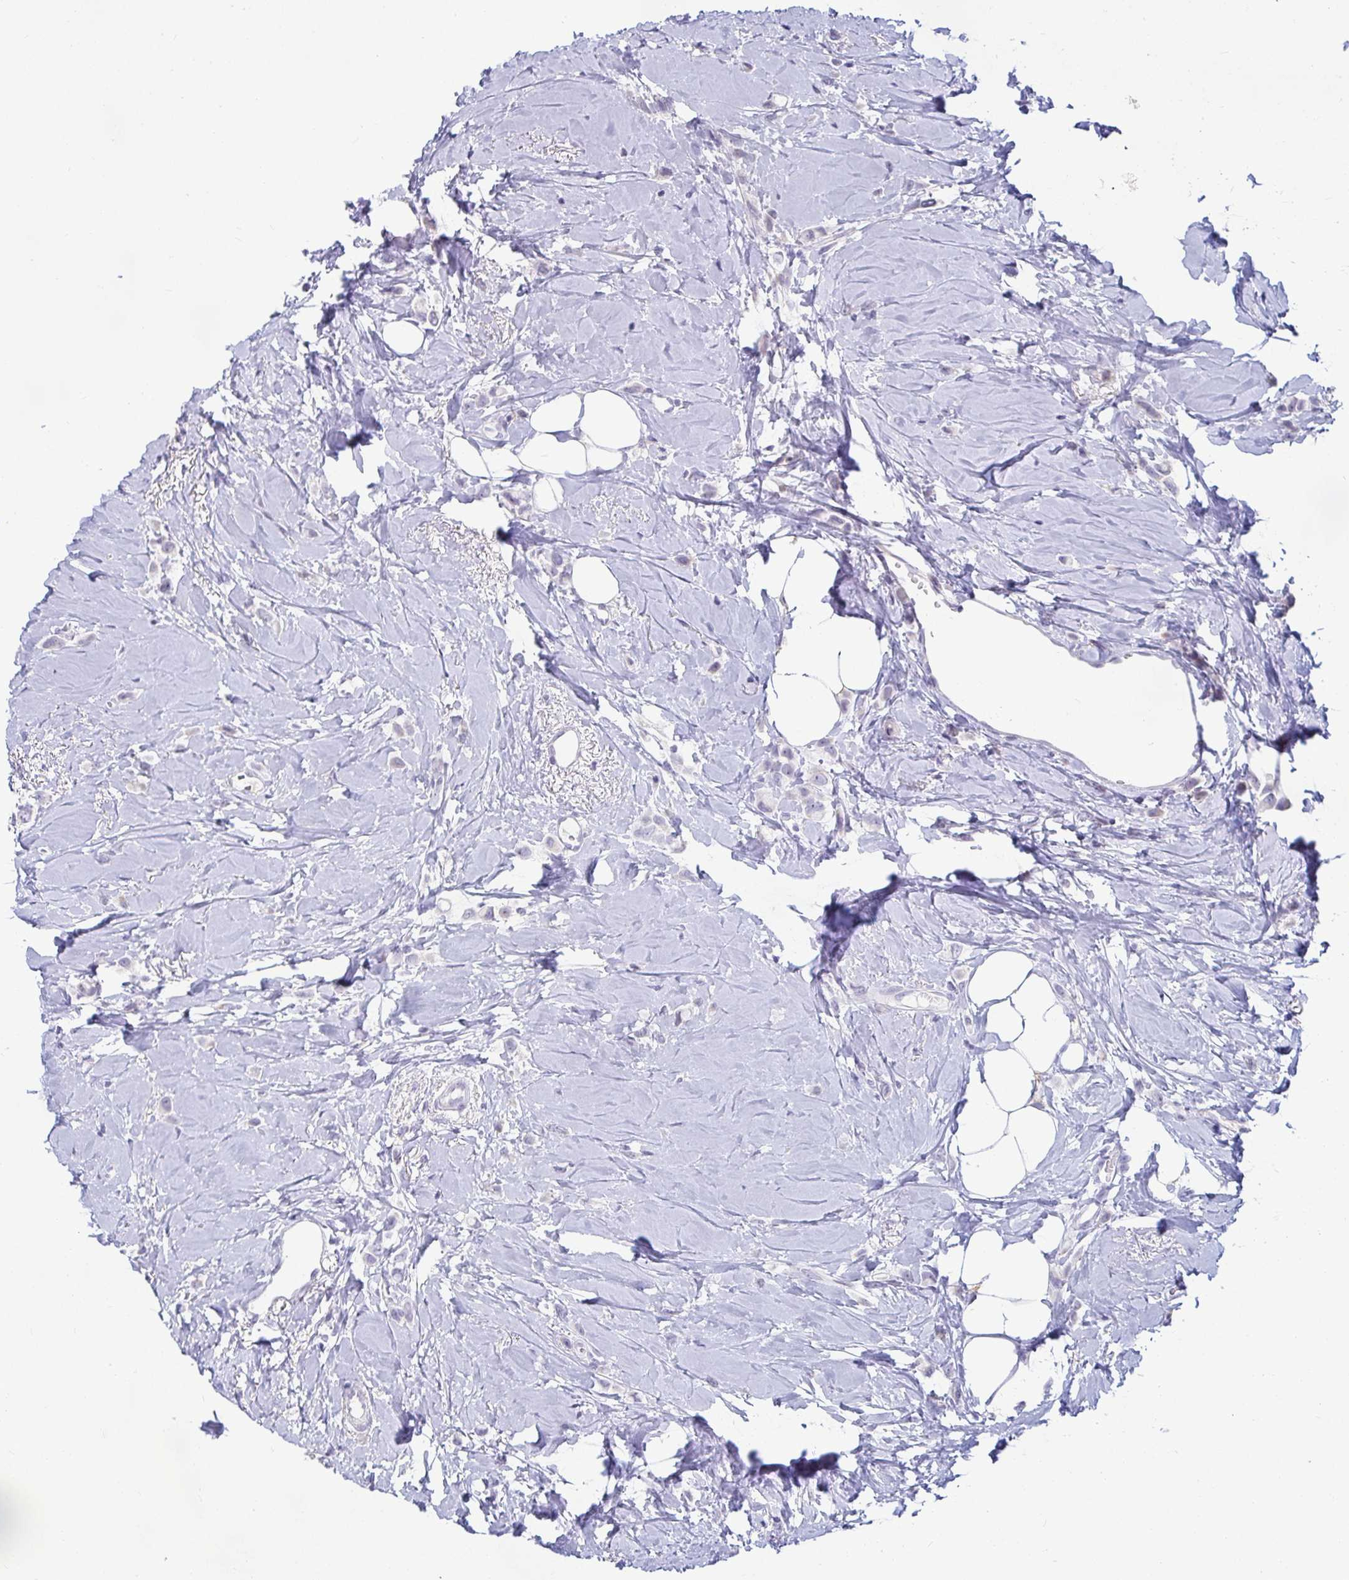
{"staining": {"intensity": "negative", "quantity": "none", "location": "none"}, "tissue": "breast cancer", "cell_type": "Tumor cells", "image_type": "cancer", "snomed": [{"axis": "morphology", "description": "Lobular carcinoma"}, {"axis": "topography", "description": "Breast"}], "caption": "Immunohistochemistry (IHC) of human lobular carcinoma (breast) displays no positivity in tumor cells.", "gene": "CR2", "patient": {"sex": "female", "age": 66}}